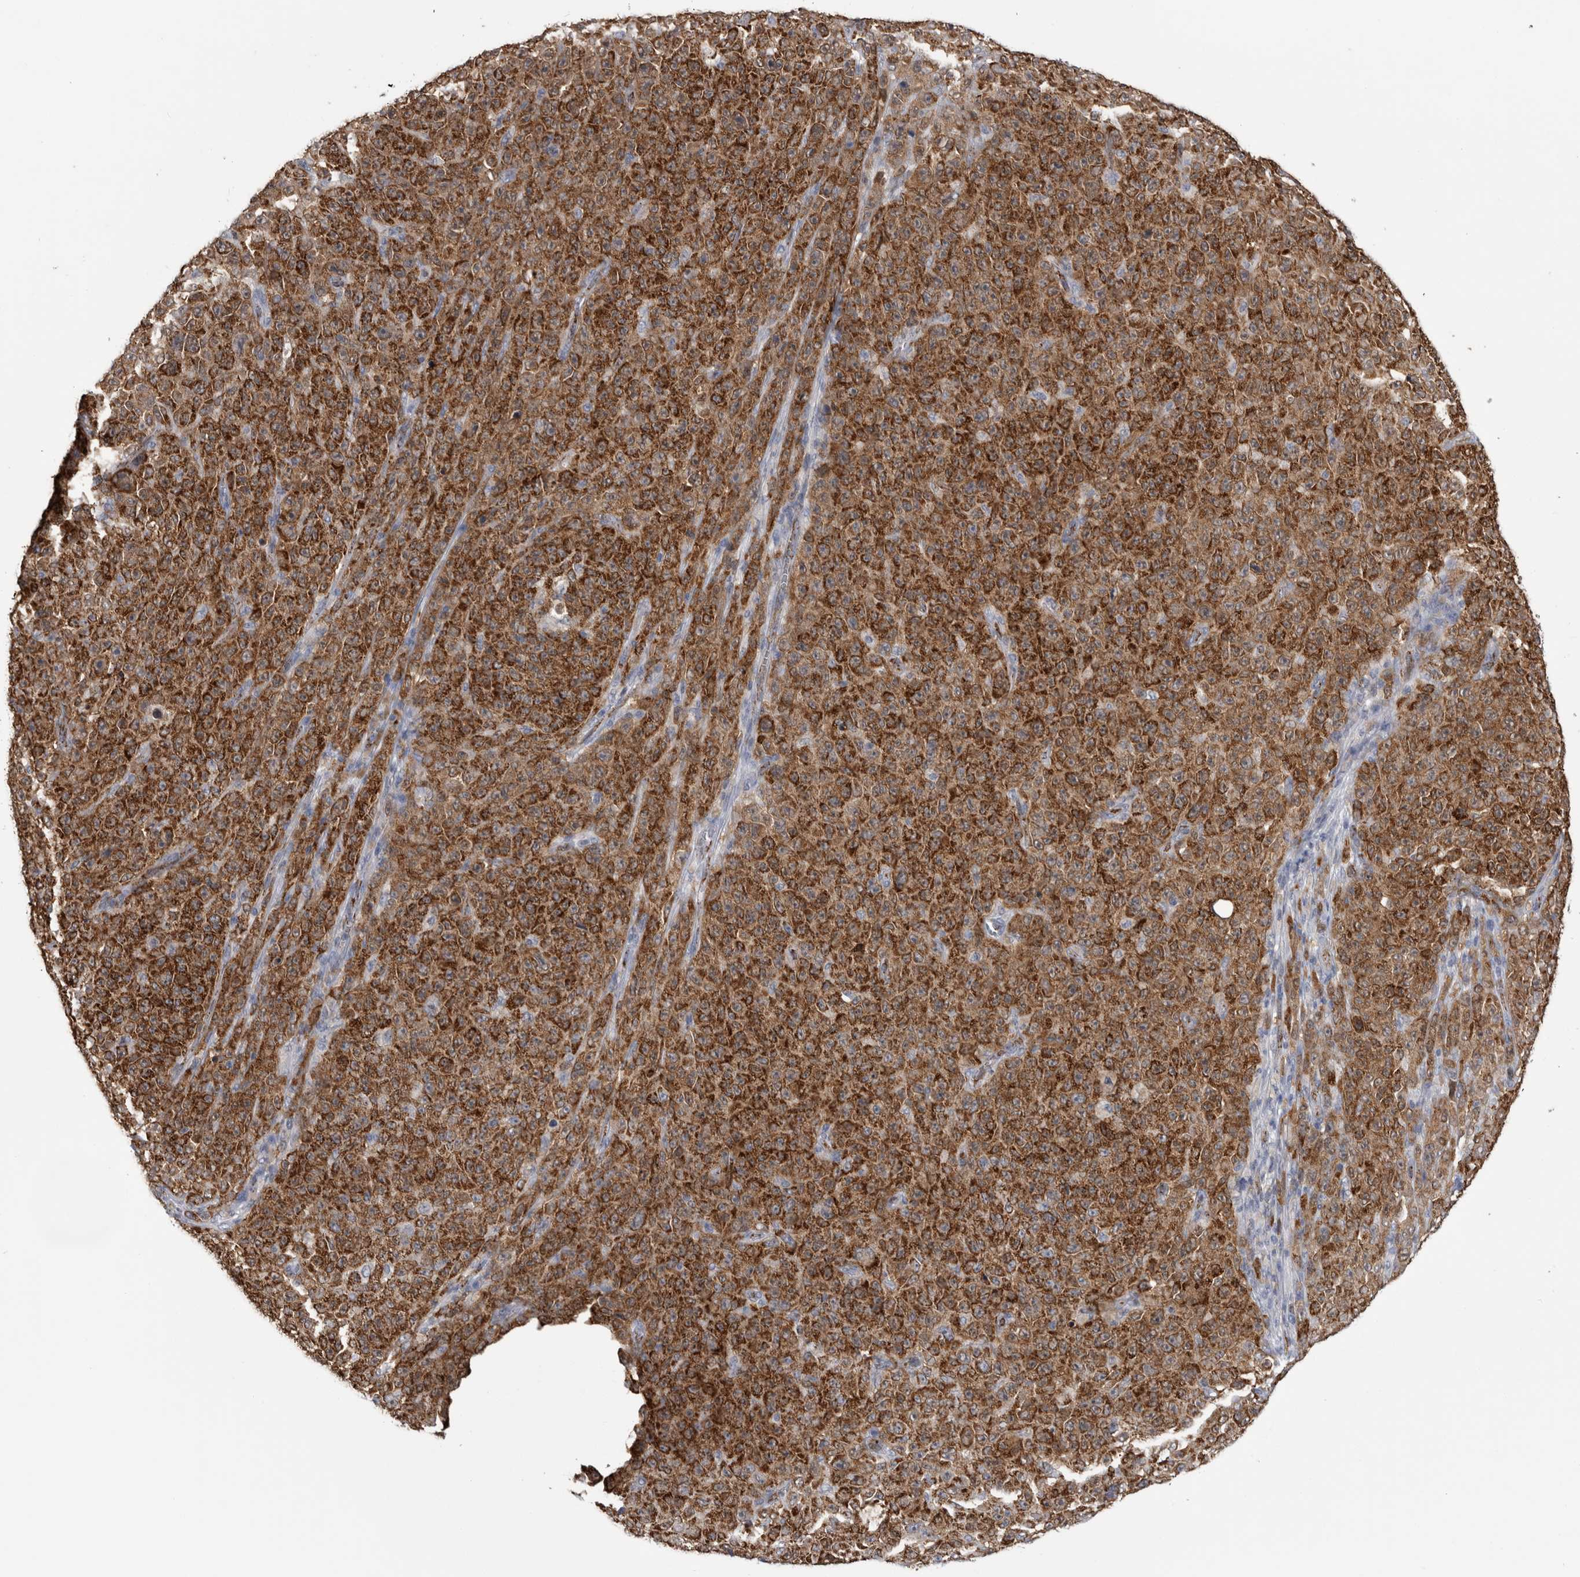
{"staining": {"intensity": "strong", "quantity": ">75%", "location": "cytoplasmic/membranous"}, "tissue": "melanoma", "cell_type": "Tumor cells", "image_type": "cancer", "snomed": [{"axis": "morphology", "description": "Malignant melanoma, NOS"}, {"axis": "topography", "description": "Skin"}], "caption": "Immunohistochemistry (IHC) image of neoplastic tissue: malignant melanoma stained using immunohistochemistry exhibits high levels of strong protein expression localized specifically in the cytoplasmic/membranous of tumor cells, appearing as a cytoplasmic/membranous brown color.", "gene": "ACOT7", "patient": {"sex": "female", "age": 82}}